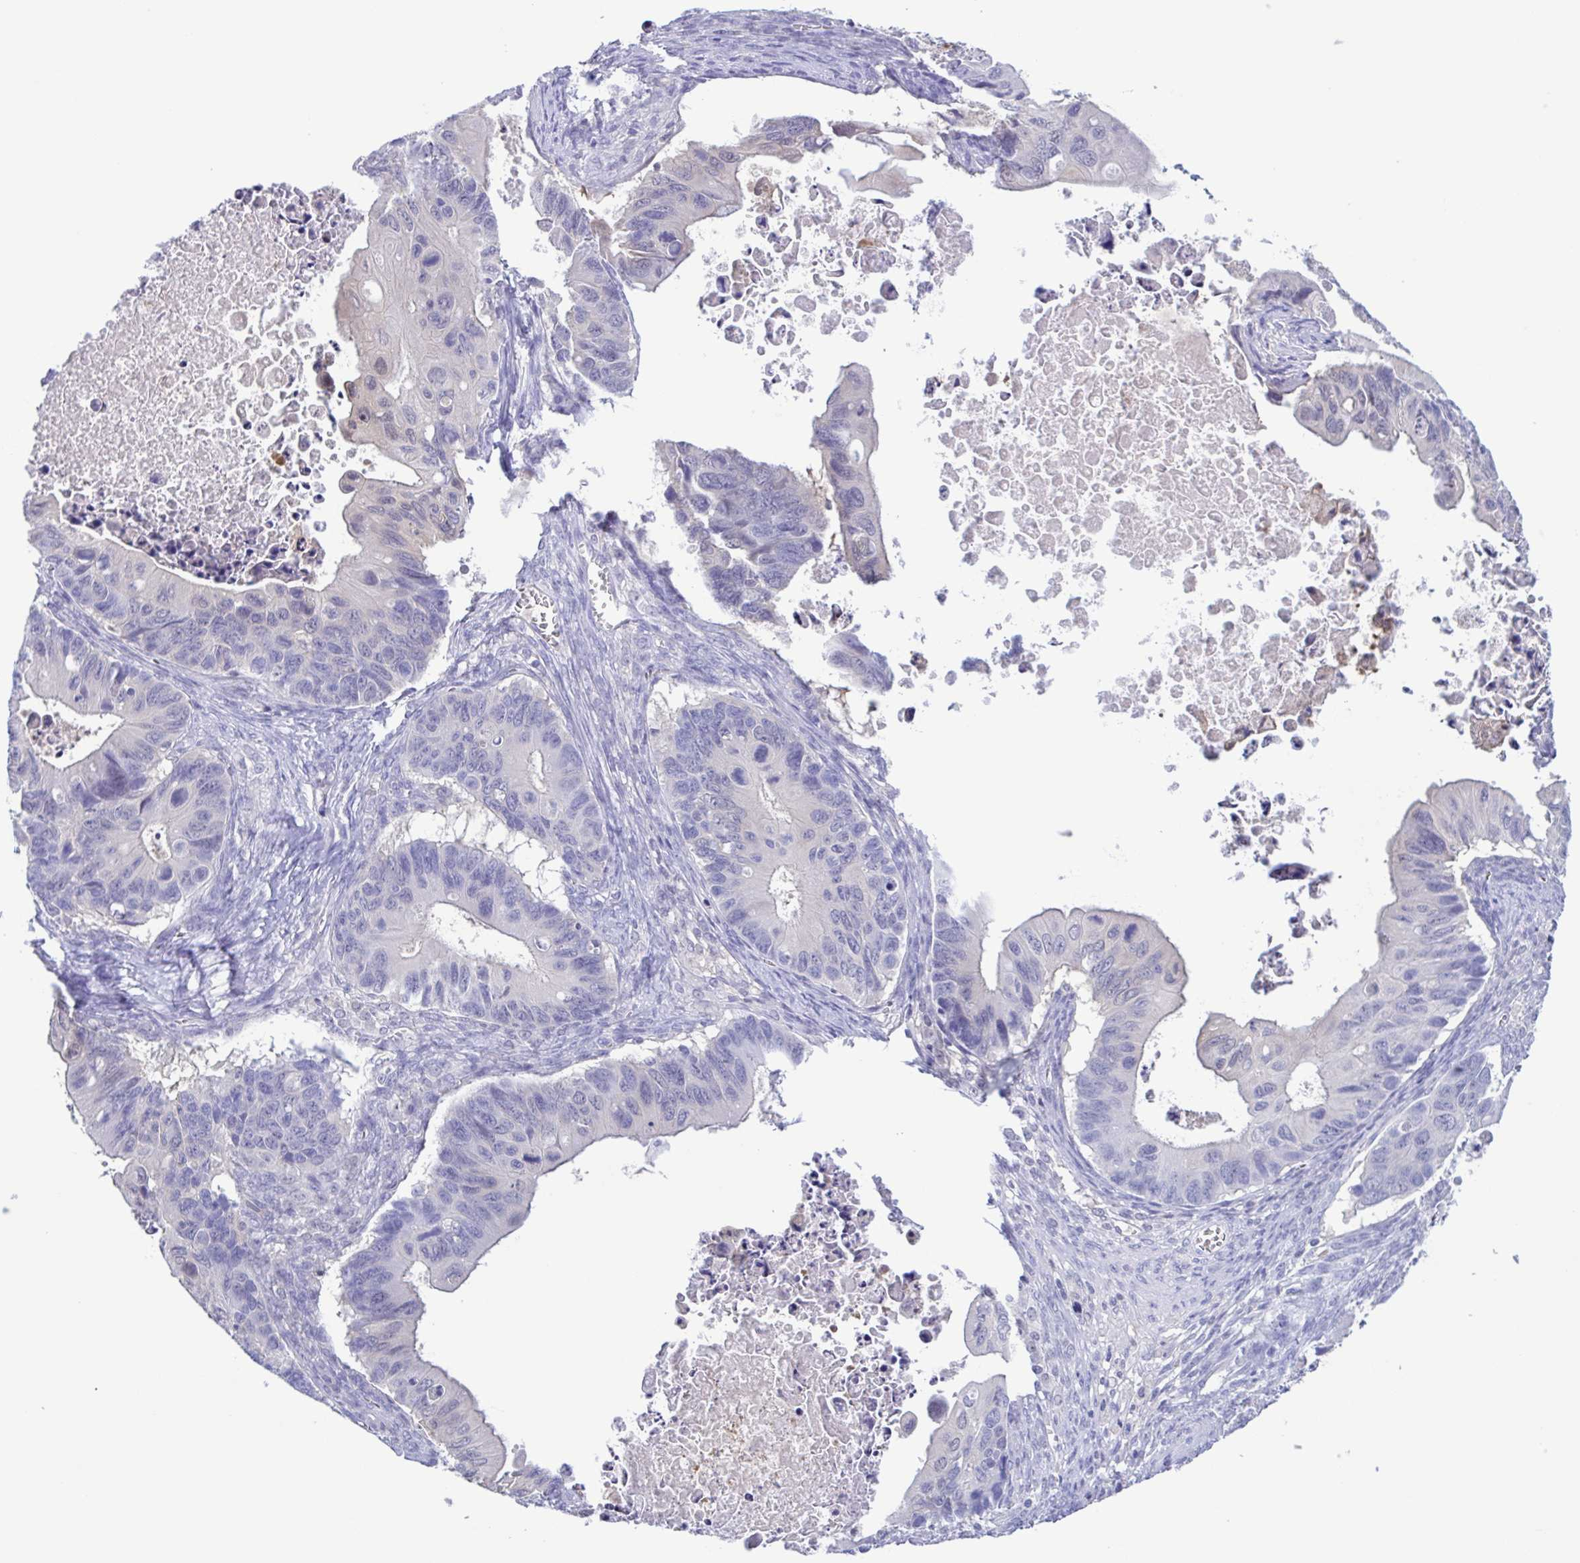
{"staining": {"intensity": "negative", "quantity": "none", "location": "none"}, "tissue": "ovarian cancer", "cell_type": "Tumor cells", "image_type": "cancer", "snomed": [{"axis": "morphology", "description": "Cystadenocarcinoma, mucinous, NOS"}, {"axis": "topography", "description": "Ovary"}], "caption": "There is no significant staining in tumor cells of ovarian cancer.", "gene": "LDHC", "patient": {"sex": "female", "age": 64}}